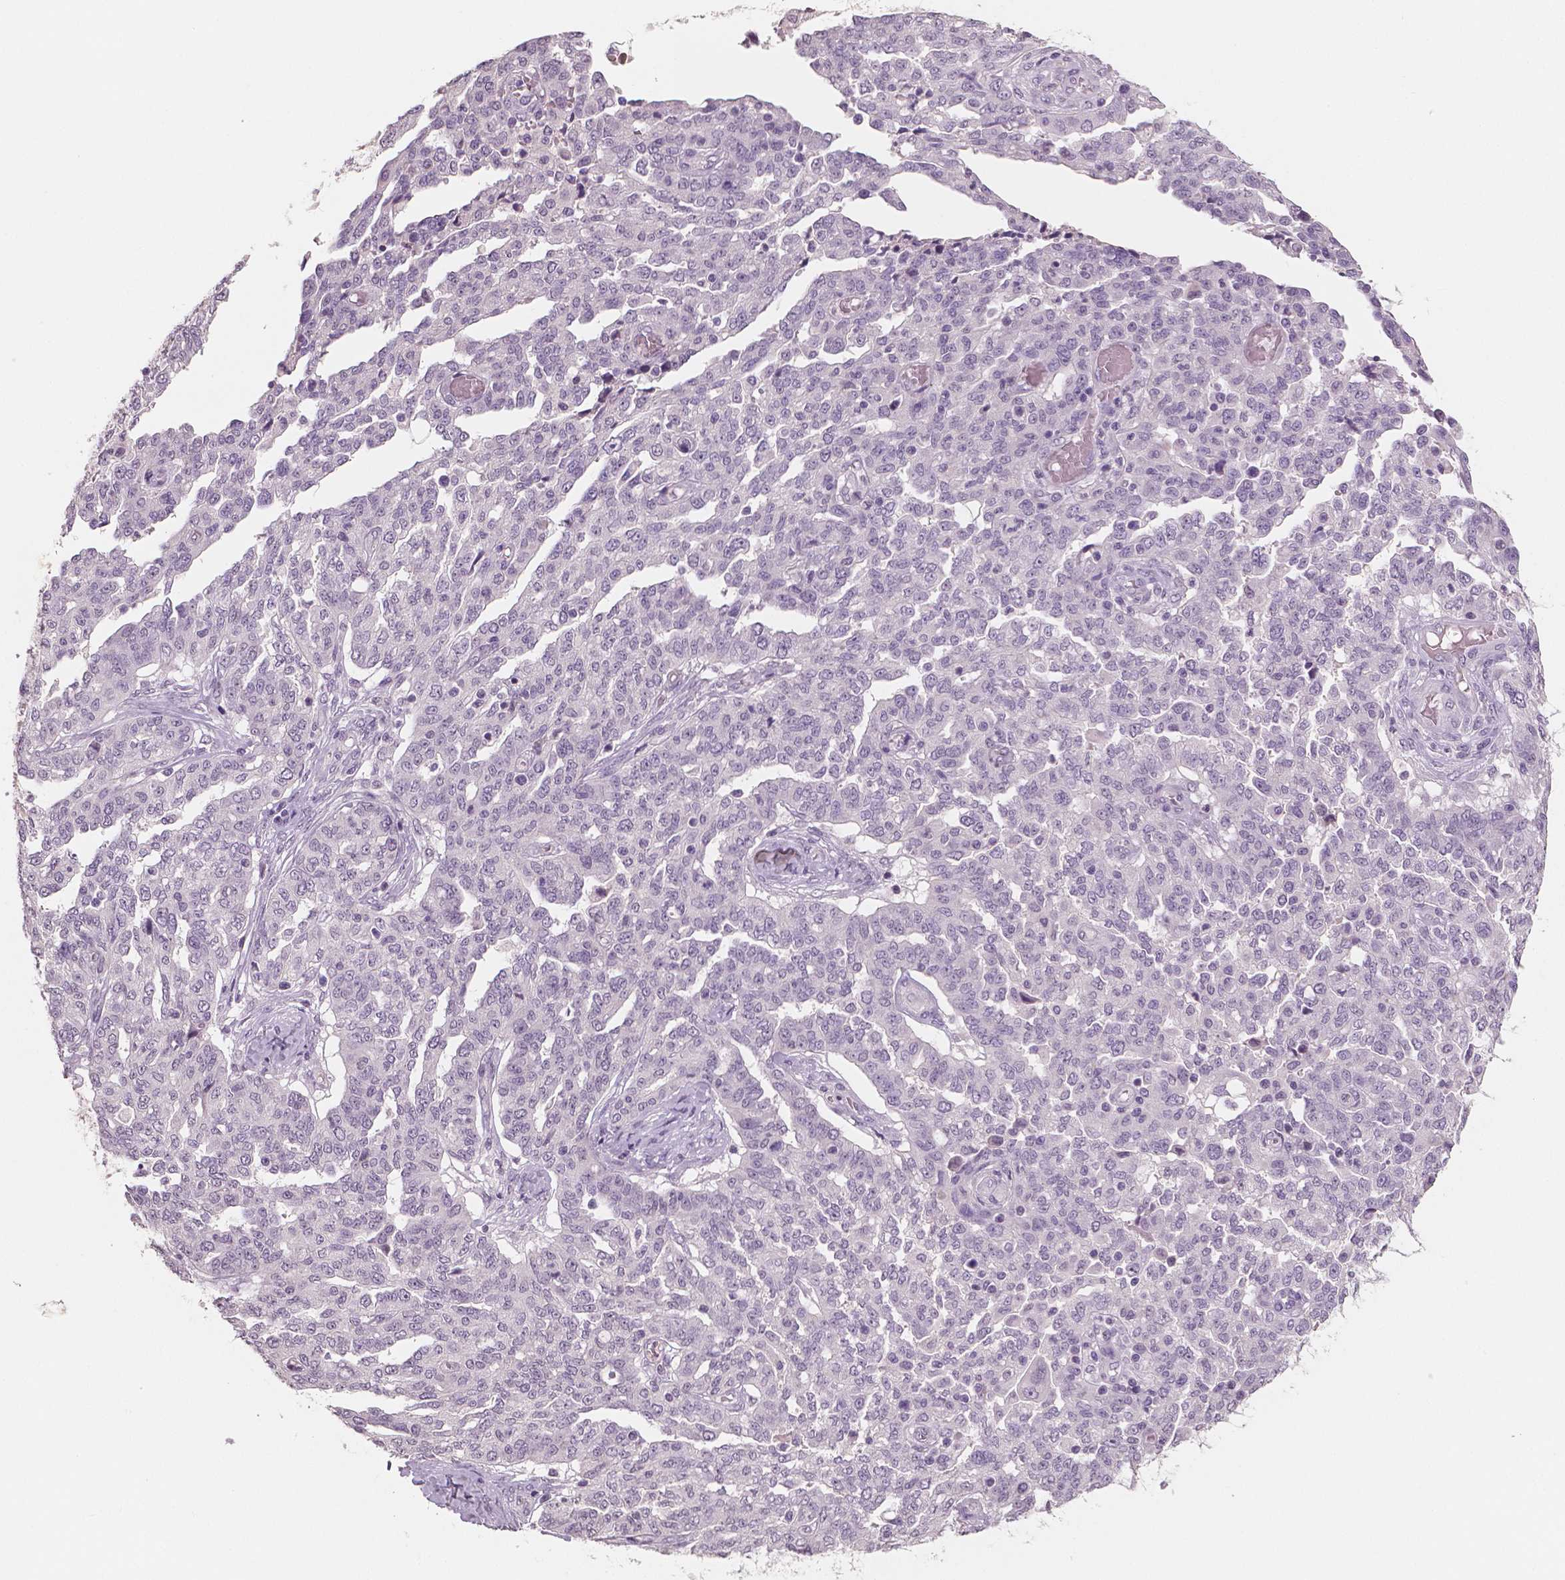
{"staining": {"intensity": "negative", "quantity": "none", "location": "none"}, "tissue": "ovarian cancer", "cell_type": "Tumor cells", "image_type": "cancer", "snomed": [{"axis": "morphology", "description": "Cystadenocarcinoma, serous, NOS"}, {"axis": "topography", "description": "Ovary"}], "caption": "The IHC micrograph has no significant staining in tumor cells of ovarian cancer tissue.", "gene": "NECAB1", "patient": {"sex": "female", "age": 67}}